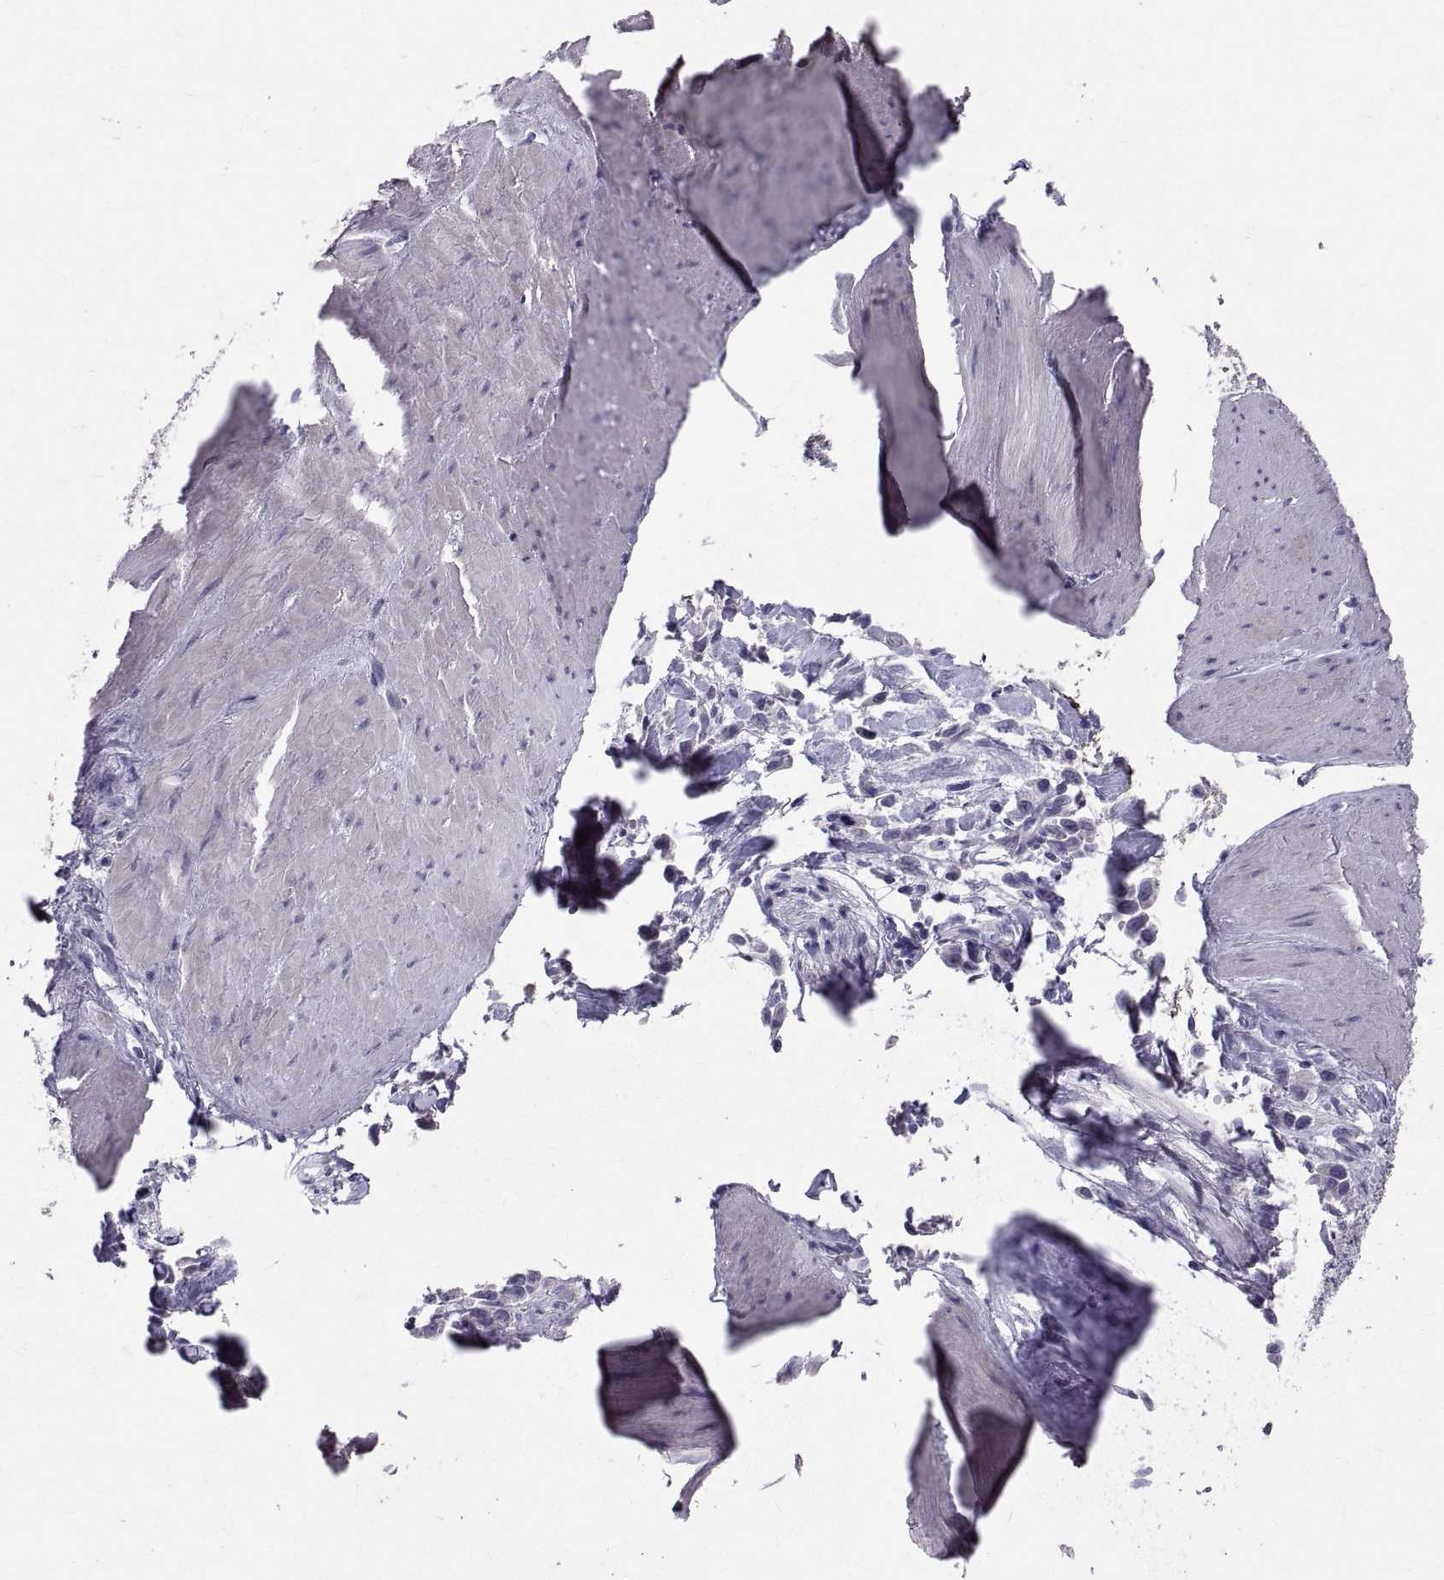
{"staining": {"intensity": "negative", "quantity": "none", "location": "none"}, "tissue": "stomach cancer", "cell_type": "Tumor cells", "image_type": "cancer", "snomed": [{"axis": "morphology", "description": "Adenocarcinoma, NOS"}, {"axis": "topography", "description": "Stomach"}], "caption": "Immunohistochemistry (IHC) of human adenocarcinoma (stomach) reveals no positivity in tumor cells.", "gene": "PTN", "patient": {"sex": "male", "age": 47}}